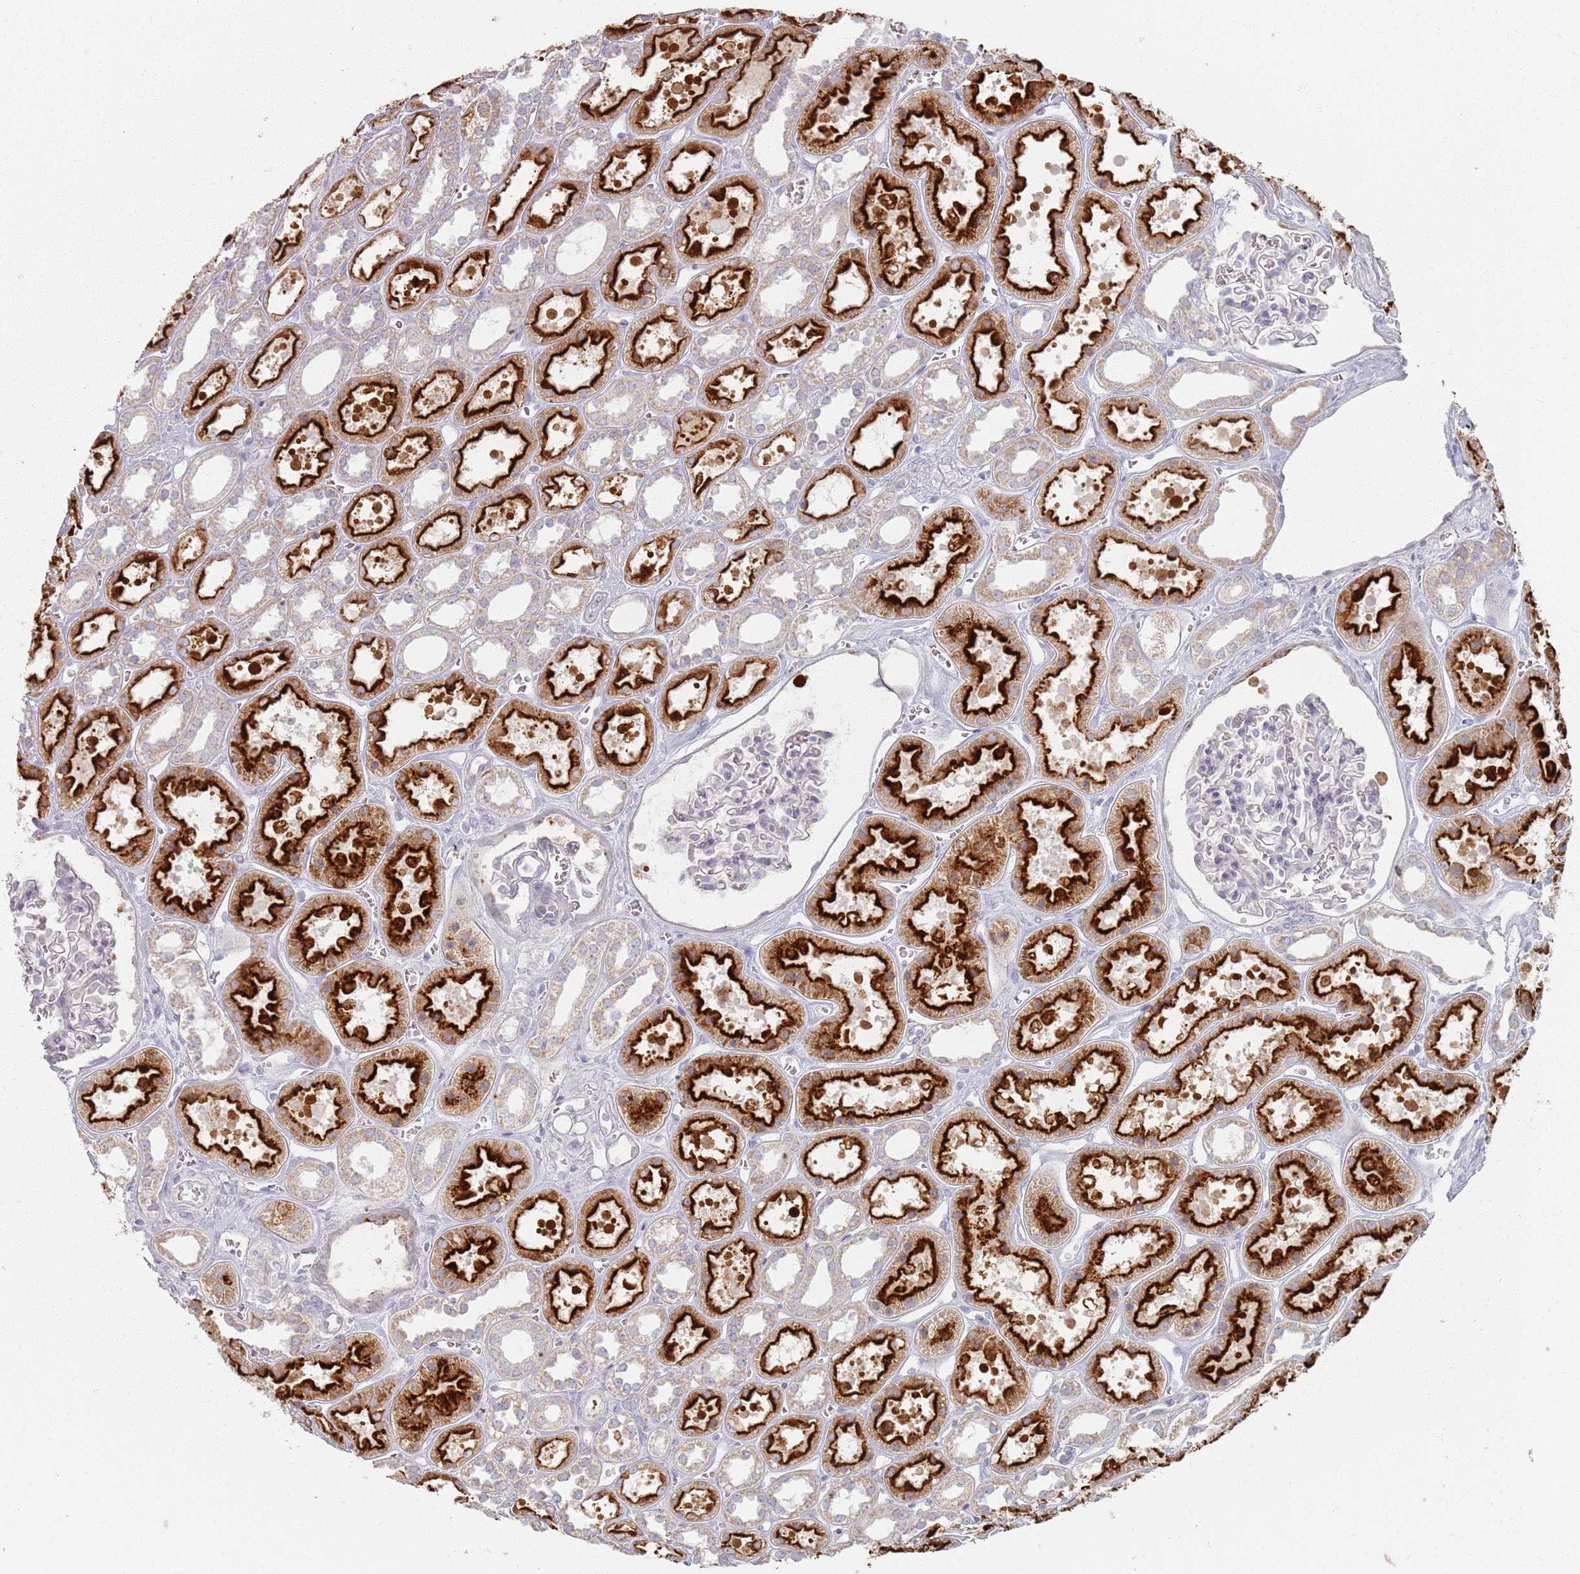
{"staining": {"intensity": "negative", "quantity": "none", "location": "none"}, "tissue": "kidney", "cell_type": "Cells in glomeruli", "image_type": "normal", "snomed": [{"axis": "morphology", "description": "Normal tissue, NOS"}, {"axis": "topography", "description": "Kidney"}], "caption": "A photomicrograph of kidney stained for a protein reveals no brown staining in cells in glomeruli. Nuclei are stained in blue.", "gene": "PKD2L2", "patient": {"sex": "female", "age": 41}}